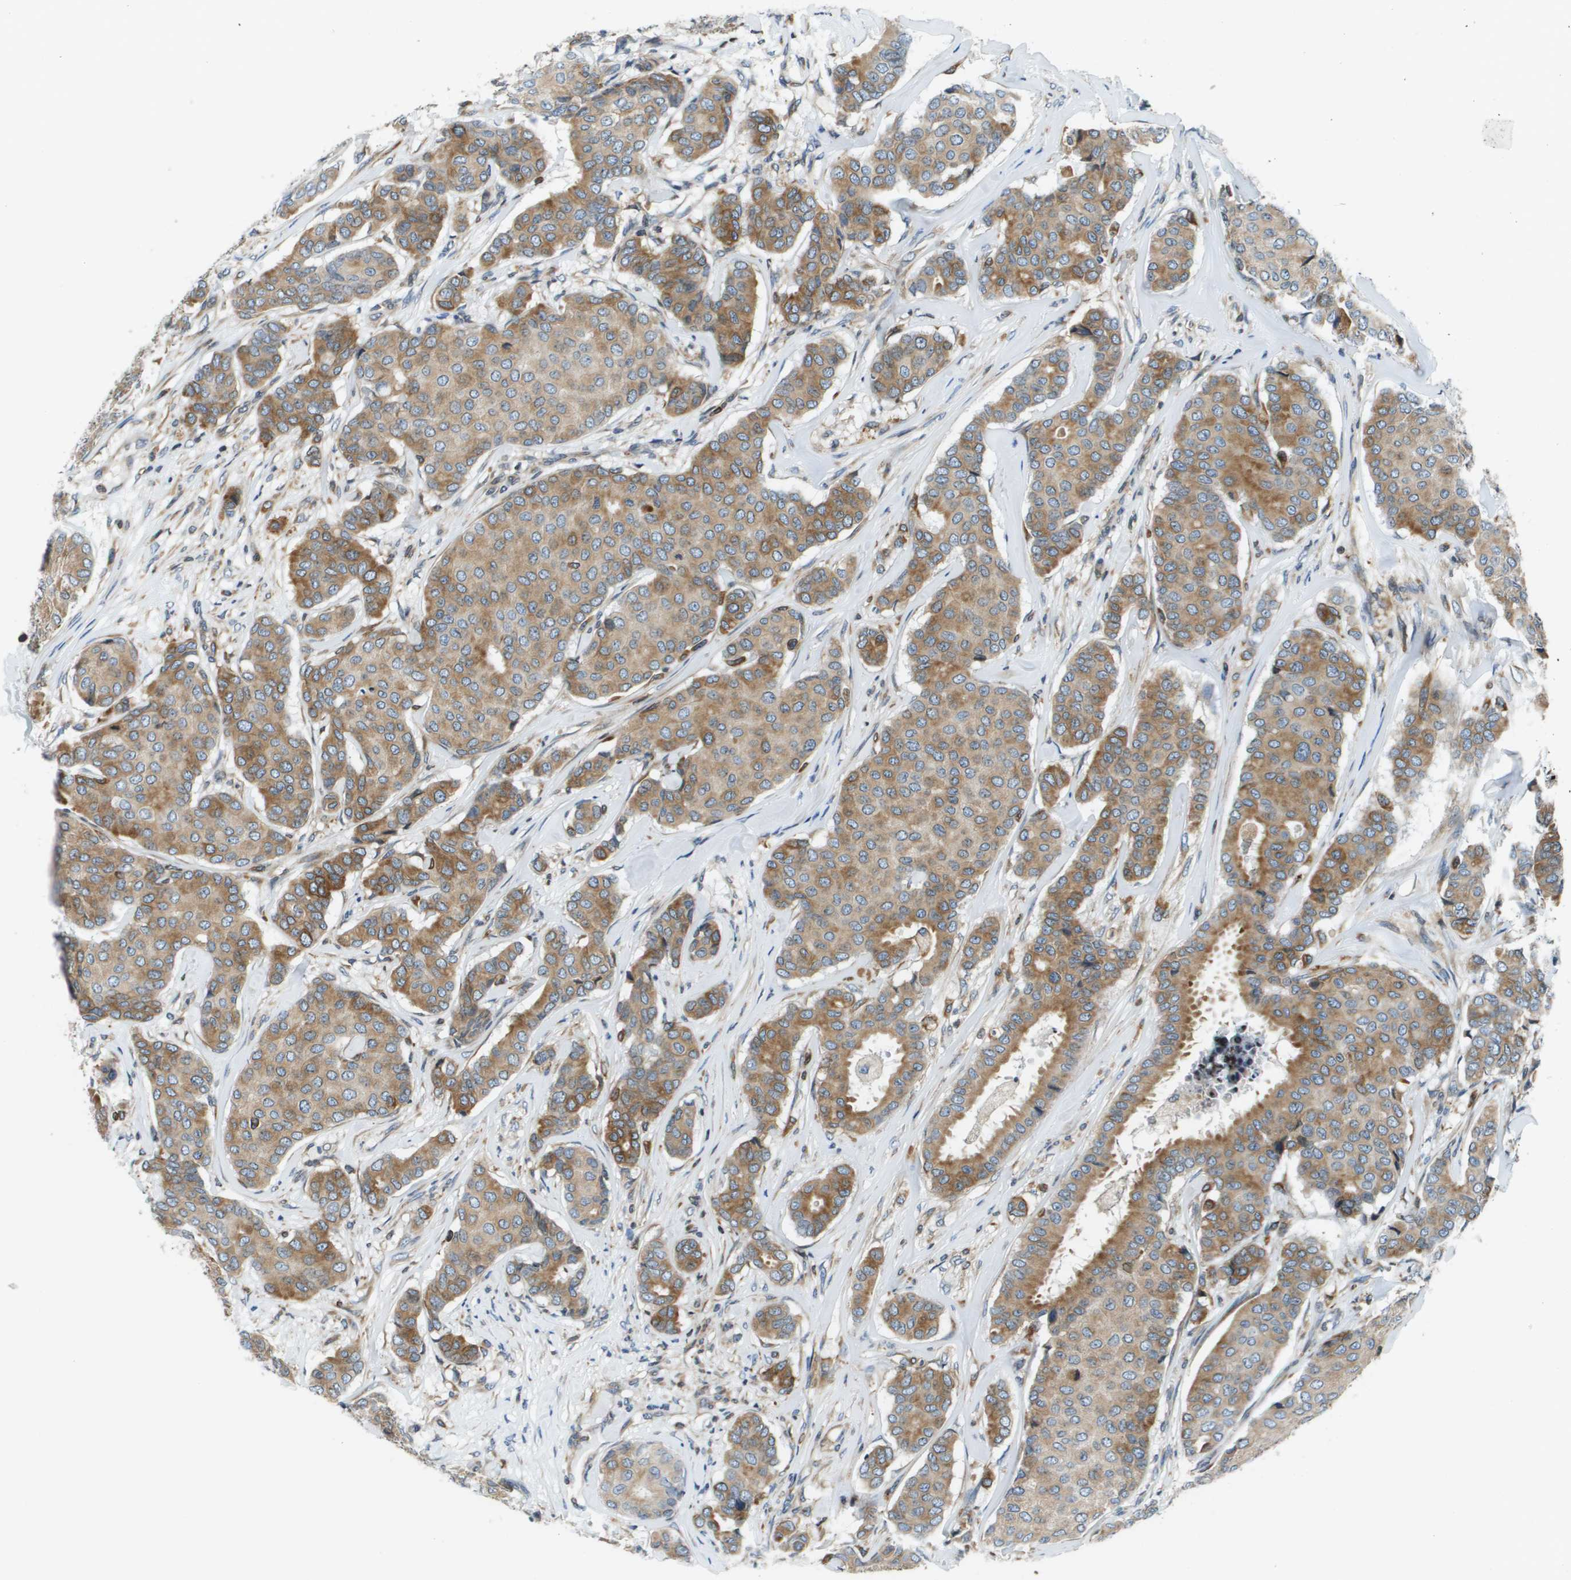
{"staining": {"intensity": "moderate", "quantity": ">75%", "location": "cytoplasmic/membranous"}, "tissue": "breast cancer", "cell_type": "Tumor cells", "image_type": "cancer", "snomed": [{"axis": "morphology", "description": "Duct carcinoma"}, {"axis": "topography", "description": "Breast"}], "caption": "The image displays immunohistochemical staining of breast infiltrating ductal carcinoma. There is moderate cytoplasmic/membranous expression is present in about >75% of tumor cells.", "gene": "ESYT1", "patient": {"sex": "female", "age": 75}}